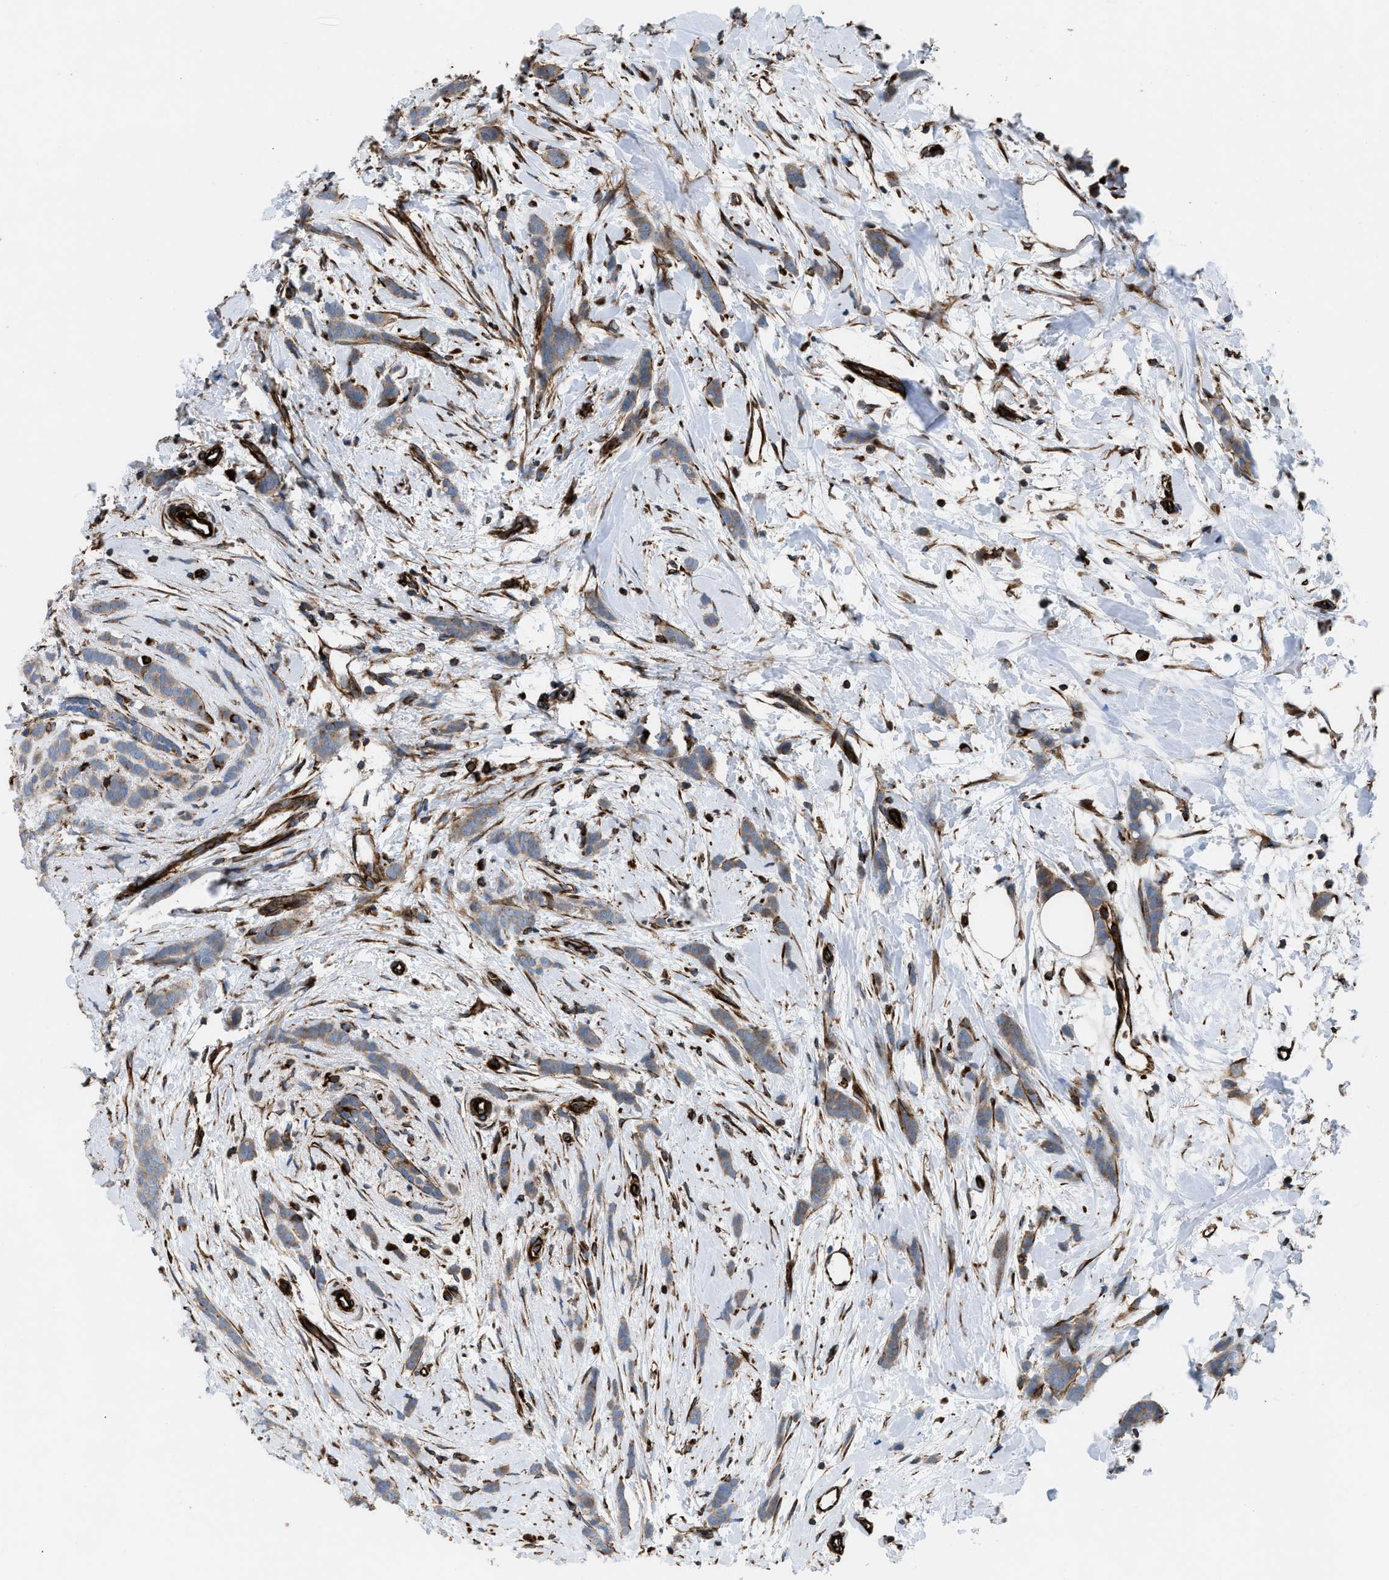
{"staining": {"intensity": "weak", "quantity": ">75%", "location": "cytoplasmic/membranous"}, "tissue": "breast cancer", "cell_type": "Tumor cells", "image_type": "cancer", "snomed": [{"axis": "morphology", "description": "Lobular carcinoma, in situ"}, {"axis": "morphology", "description": "Lobular carcinoma"}, {"axis": "topography", "description": "Breast"}], "caption": "Weak cytoplasmic/membranous positivity for a protein is seen in about >75% of tumor cells of lobular carcinoma in situ (breast) using immunohistochemistry (IHC).", "gene": "PTPRE", "patient": {"sex": "female", "age": 41}}